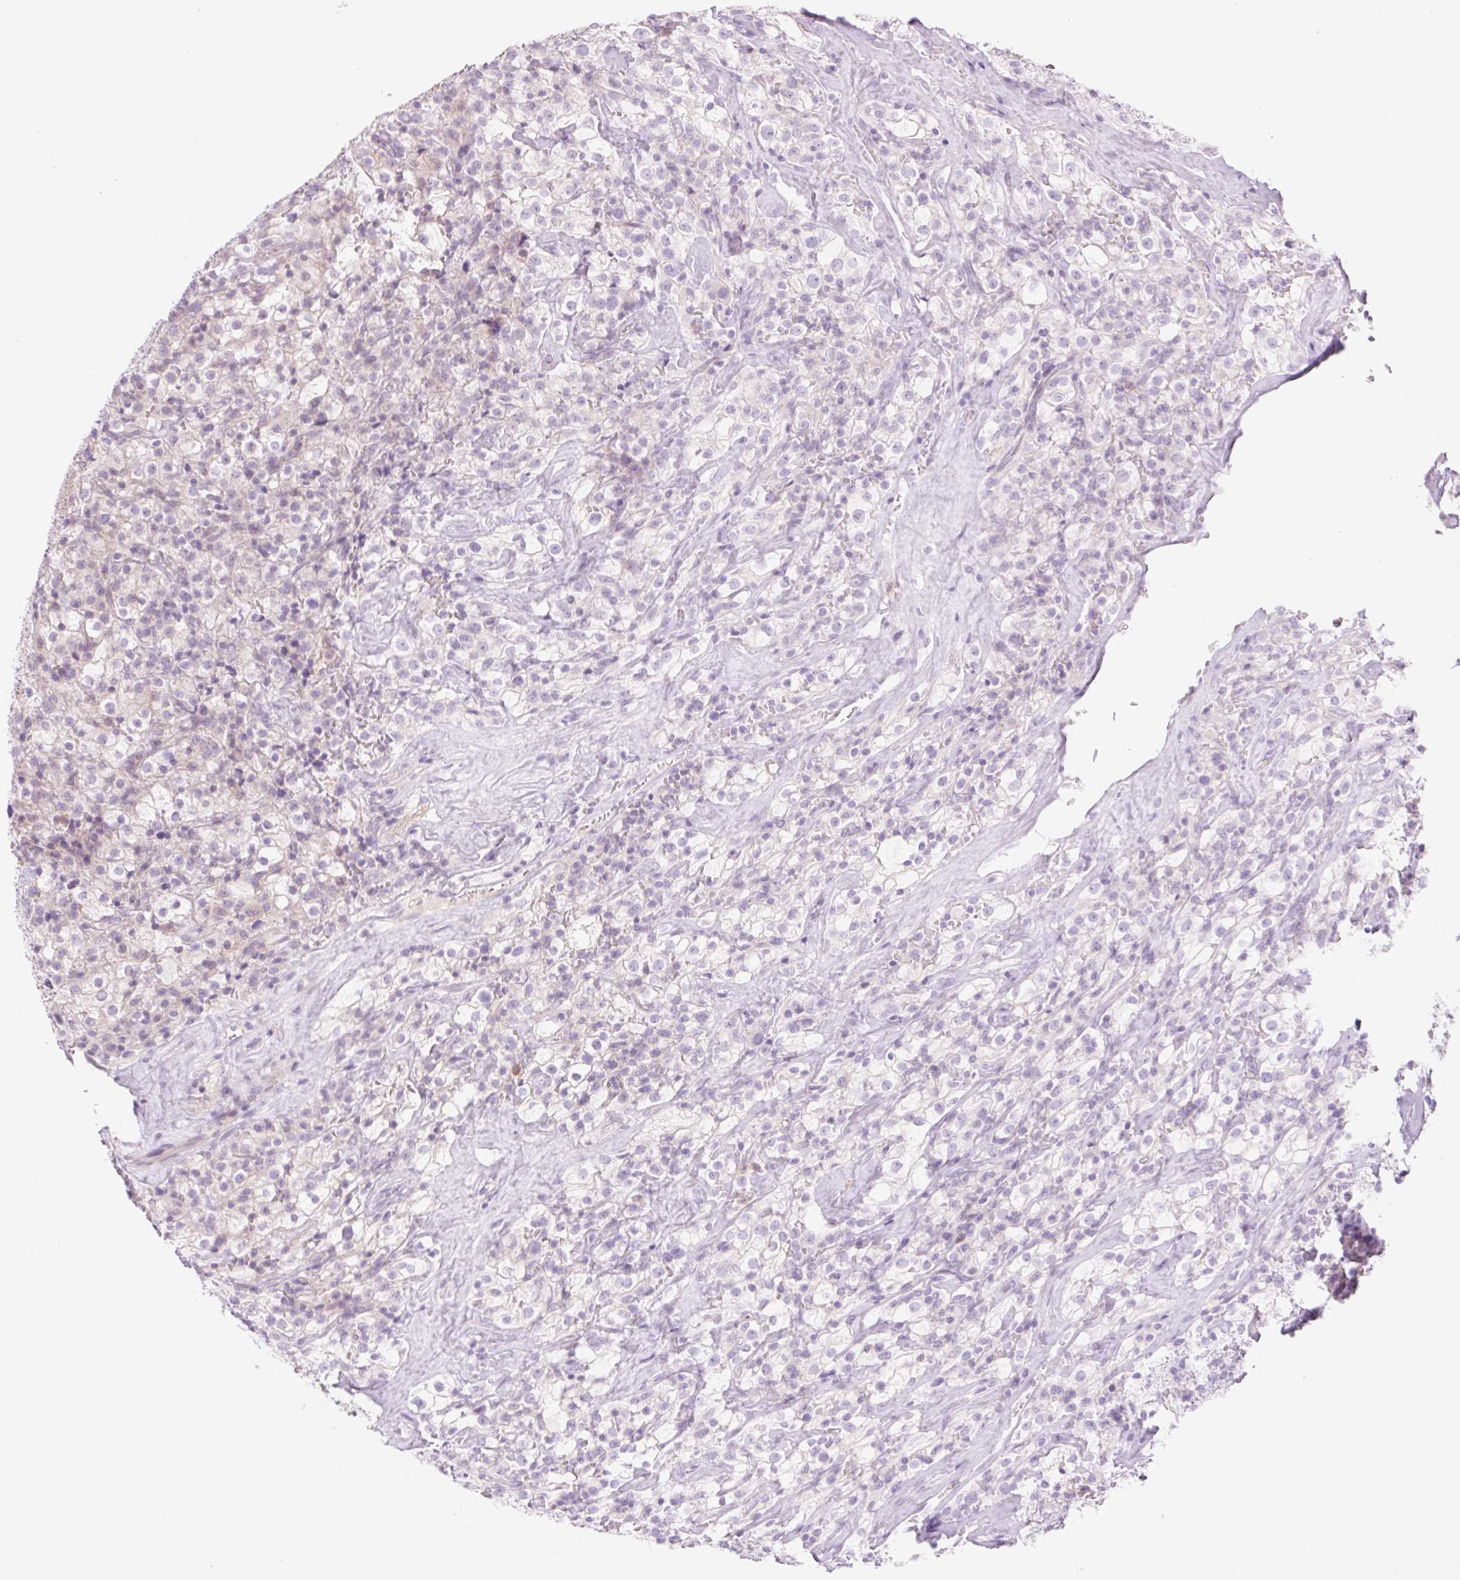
{"staining": {"intensity": "negative", "quantity": "none", "location": "none"}, "tissue": "renal cancer", "cell_type": "Tumor cells", "image_type": "cancer", "snomed": [{"axis": "morphology", "description": "Adenocarcinoma, NOS"}, {"axis": "topography", "description": "Kidney"}], "caption": "Immunohistochemistry of adenocarcinoma (renal) exhibits no positivity in tumor cells.", "gene": "TBX15", "patient": {"sex": "female", "age": 74}}